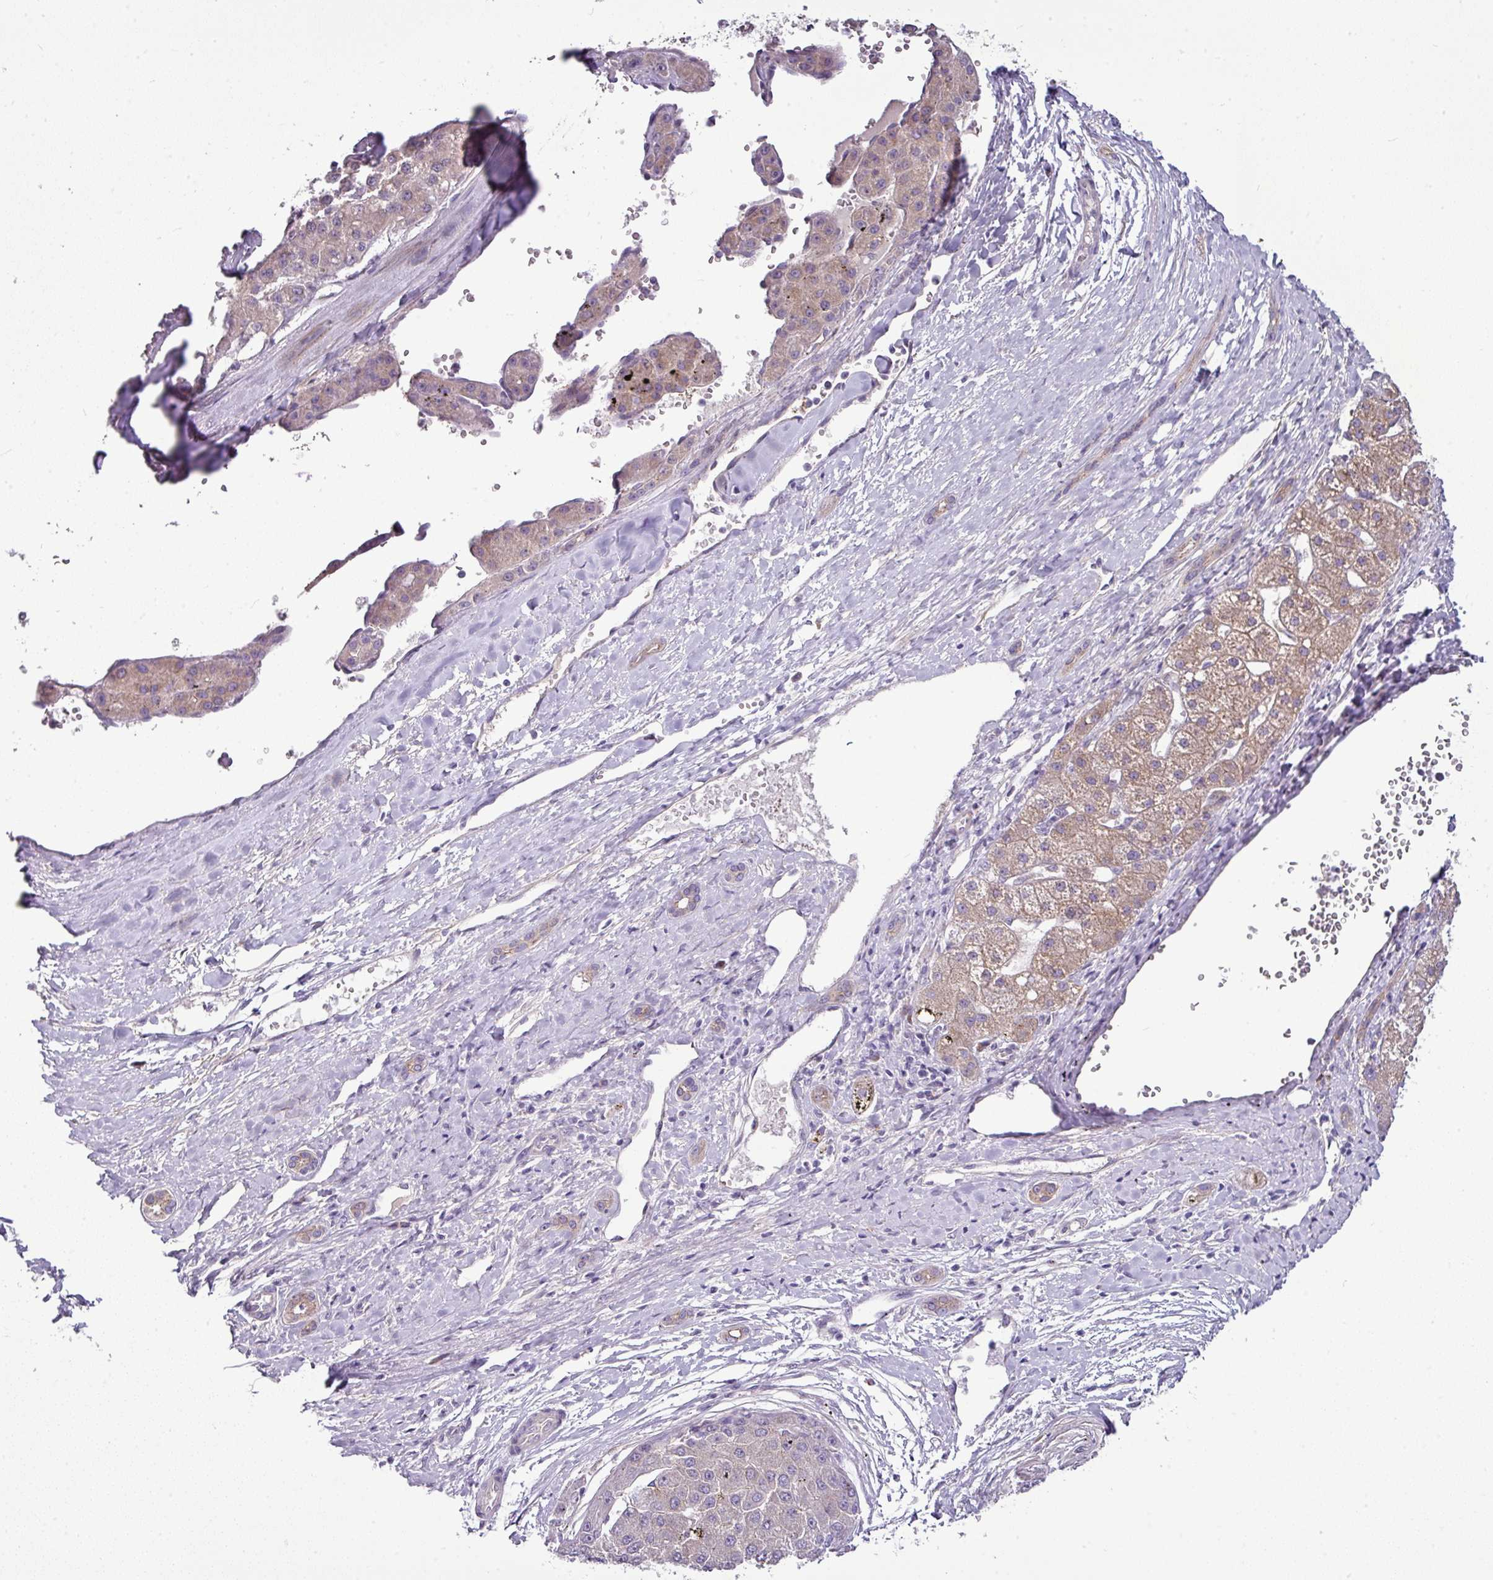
{"staining": {"intensity": "moderate", "quantity": "<25%", "location": "cytoplasmic/membranous"}, "tissue": "liver cancer", "cell_type": "Tumor cells", "image_type": "cancer", "snomed": [{"axis": "morphology", "description": "Carcinoma, Hepatocellular, NOS"}, {"axis": "topography", "description": "Liver"}], "caption": "There is low levels of moderate cytoplasmic/membranous expression in tumor cells of hepatocellular carcinoma (liver), as demonstrated by immunohistochemical staining (brown color).", "gene": "GAN", "patient": {"sex": "male", "age": 67}}